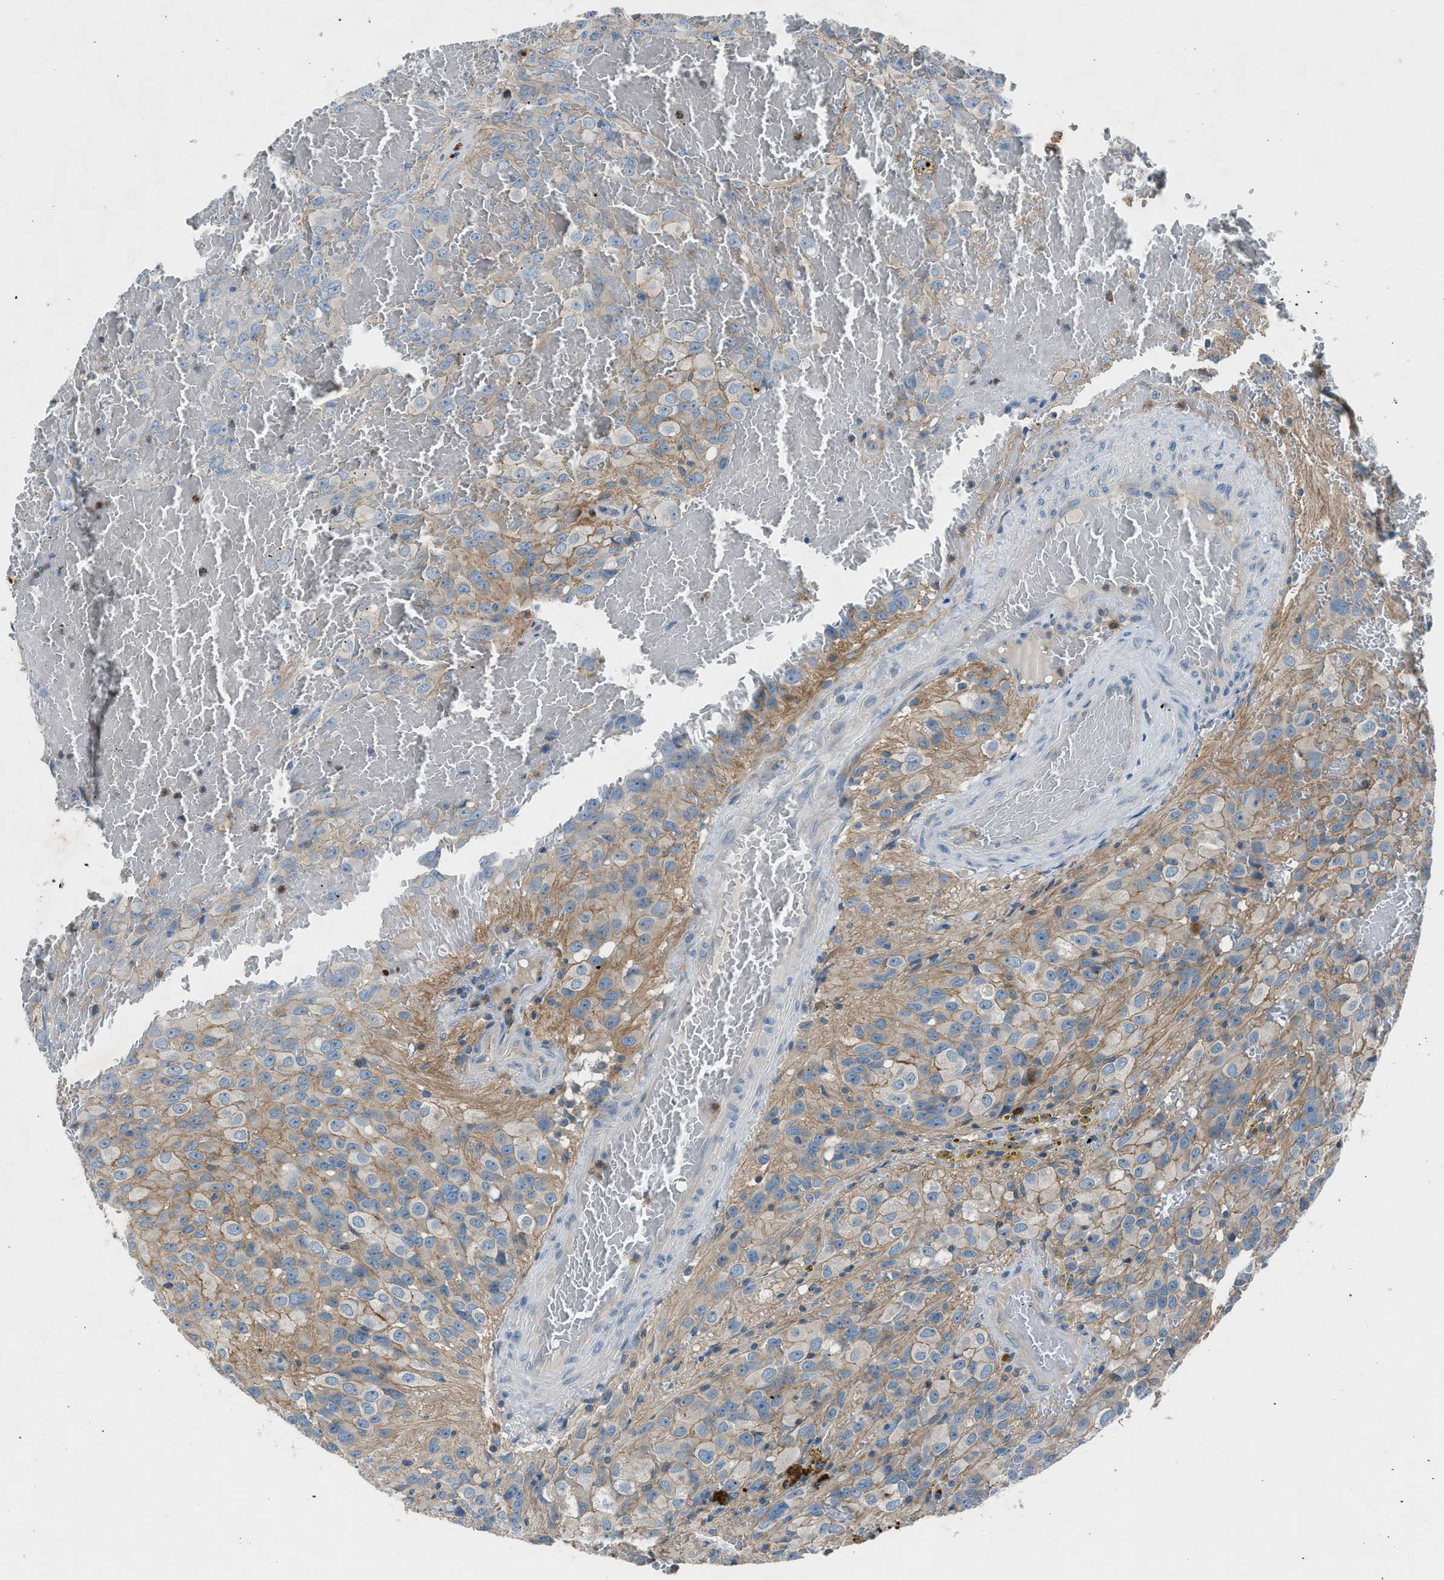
{"staining": {"intensity": "weak", "quantity": "25%-75%", "location": "cytoplasmic/membranous"}, "tissue": "glioma", "cell_type": "Tumor cells", "image_type": "cancer", "snomed": [{"axis": "morphology", "description": "Glioma, malignant, High grade"}, {"axis": "topography", "description": "Brain"}], "caption": "Protein staining of malignant glioma (high-grade) tissue reveals weak cytoplasmic/membranous expression in approximately 25%-75% of tumor cells.", "gene": "BMP1", "patient": {"sex": "male", "age": 32}}